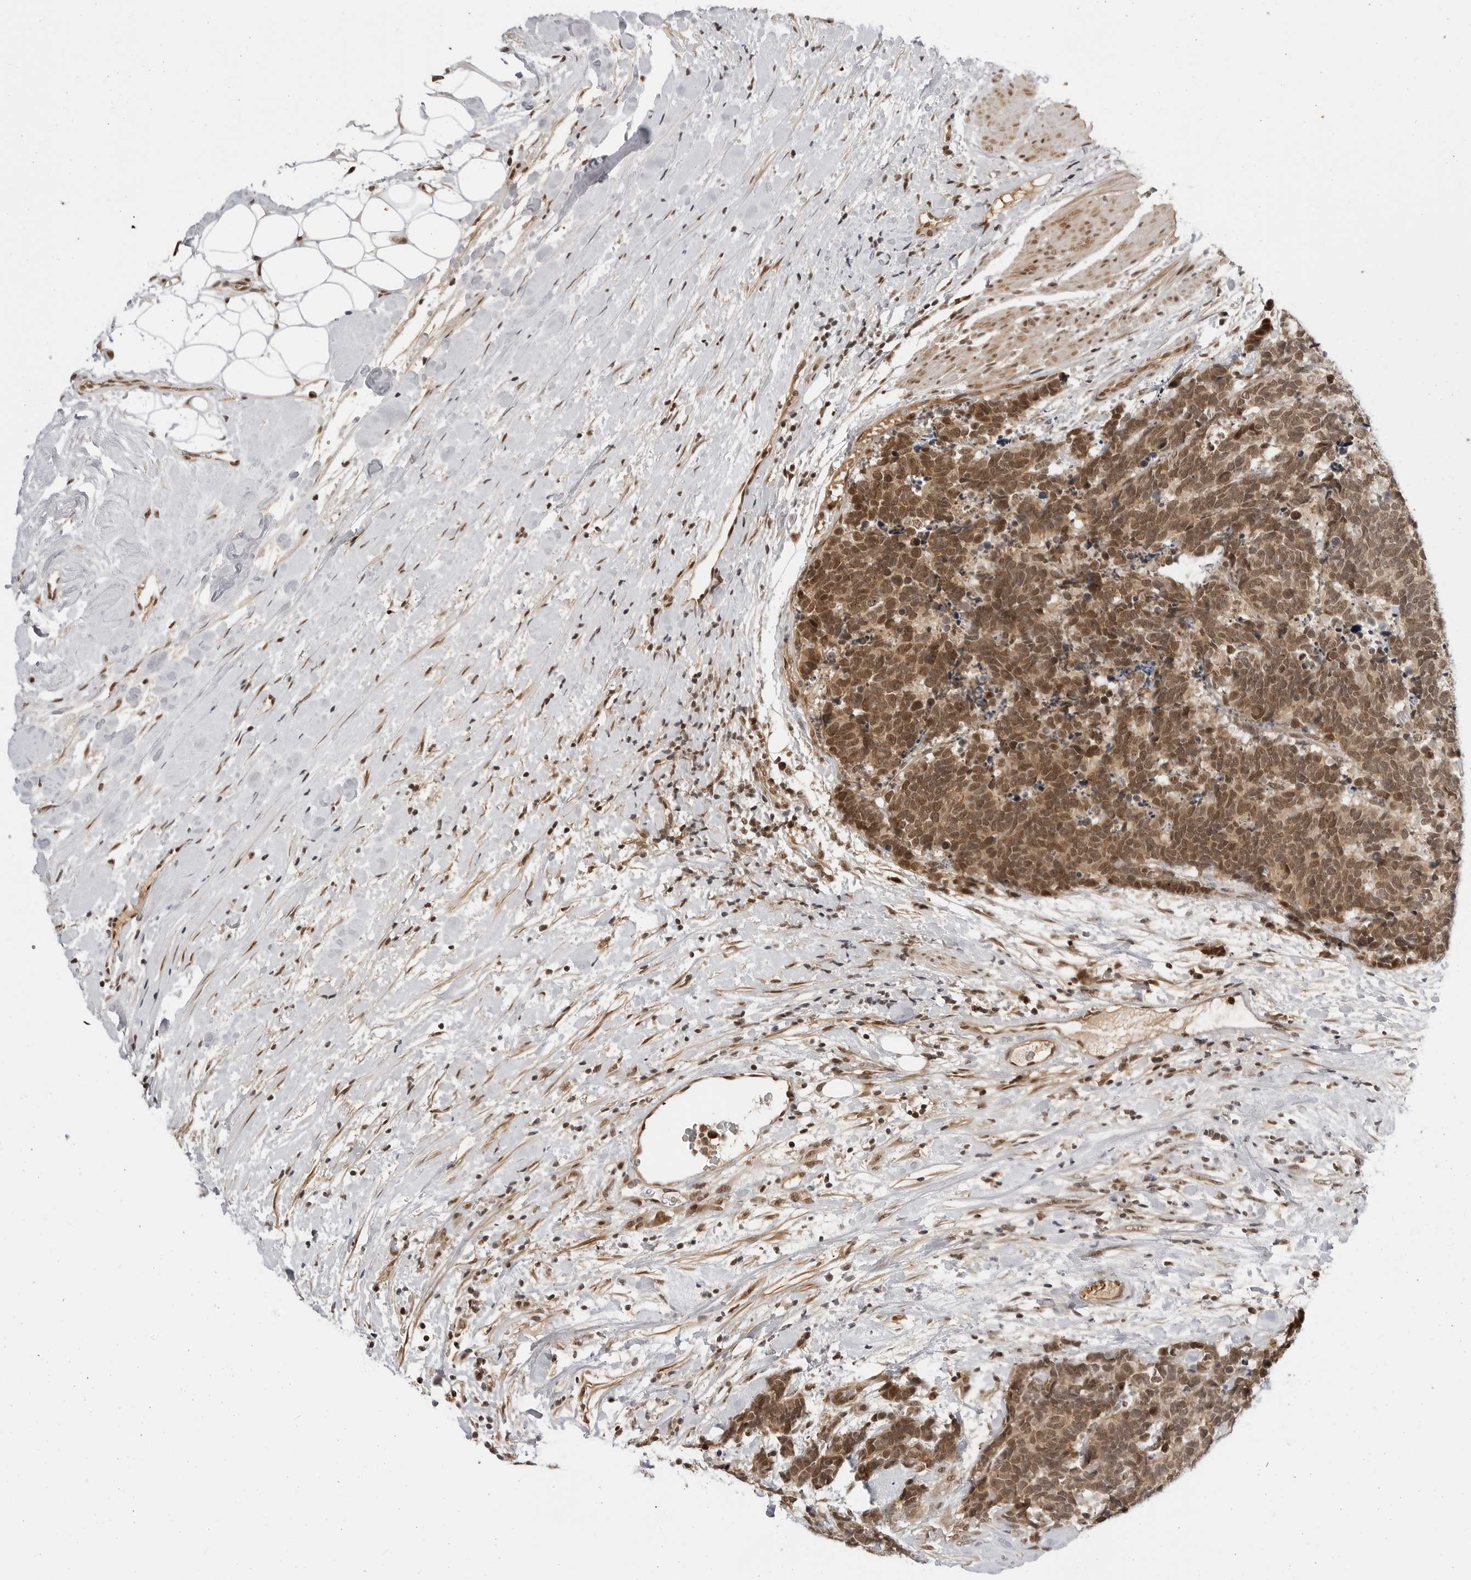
{"staining": {"intensity": "moderate", "quantity": ">75%", "location": "nuclear"}, "tissue": "carcinoid", "cell_type": "Tumor cells", "image_type": "cancer", "snomed": [{"axis": "morphology", "description": "Carcinoma, NOS"}, {"axis": "morphology", "description": "Carcinoid, malignant, NOS"}, {"axis": "topography", "description": "Urinary bladder"}], "caption": "IHC staining of carcinoid, which shows medium levels of moderate nuclear staining in about >75% of tumor cells indicating moderate nuclear protein positivity. The staining was performed using DAB (brown) for protein detection and nuclei were counterstained in hematoxylin (blue).", "gene": "C8orf33", "patient": {"sex": "male", "age": 57}}